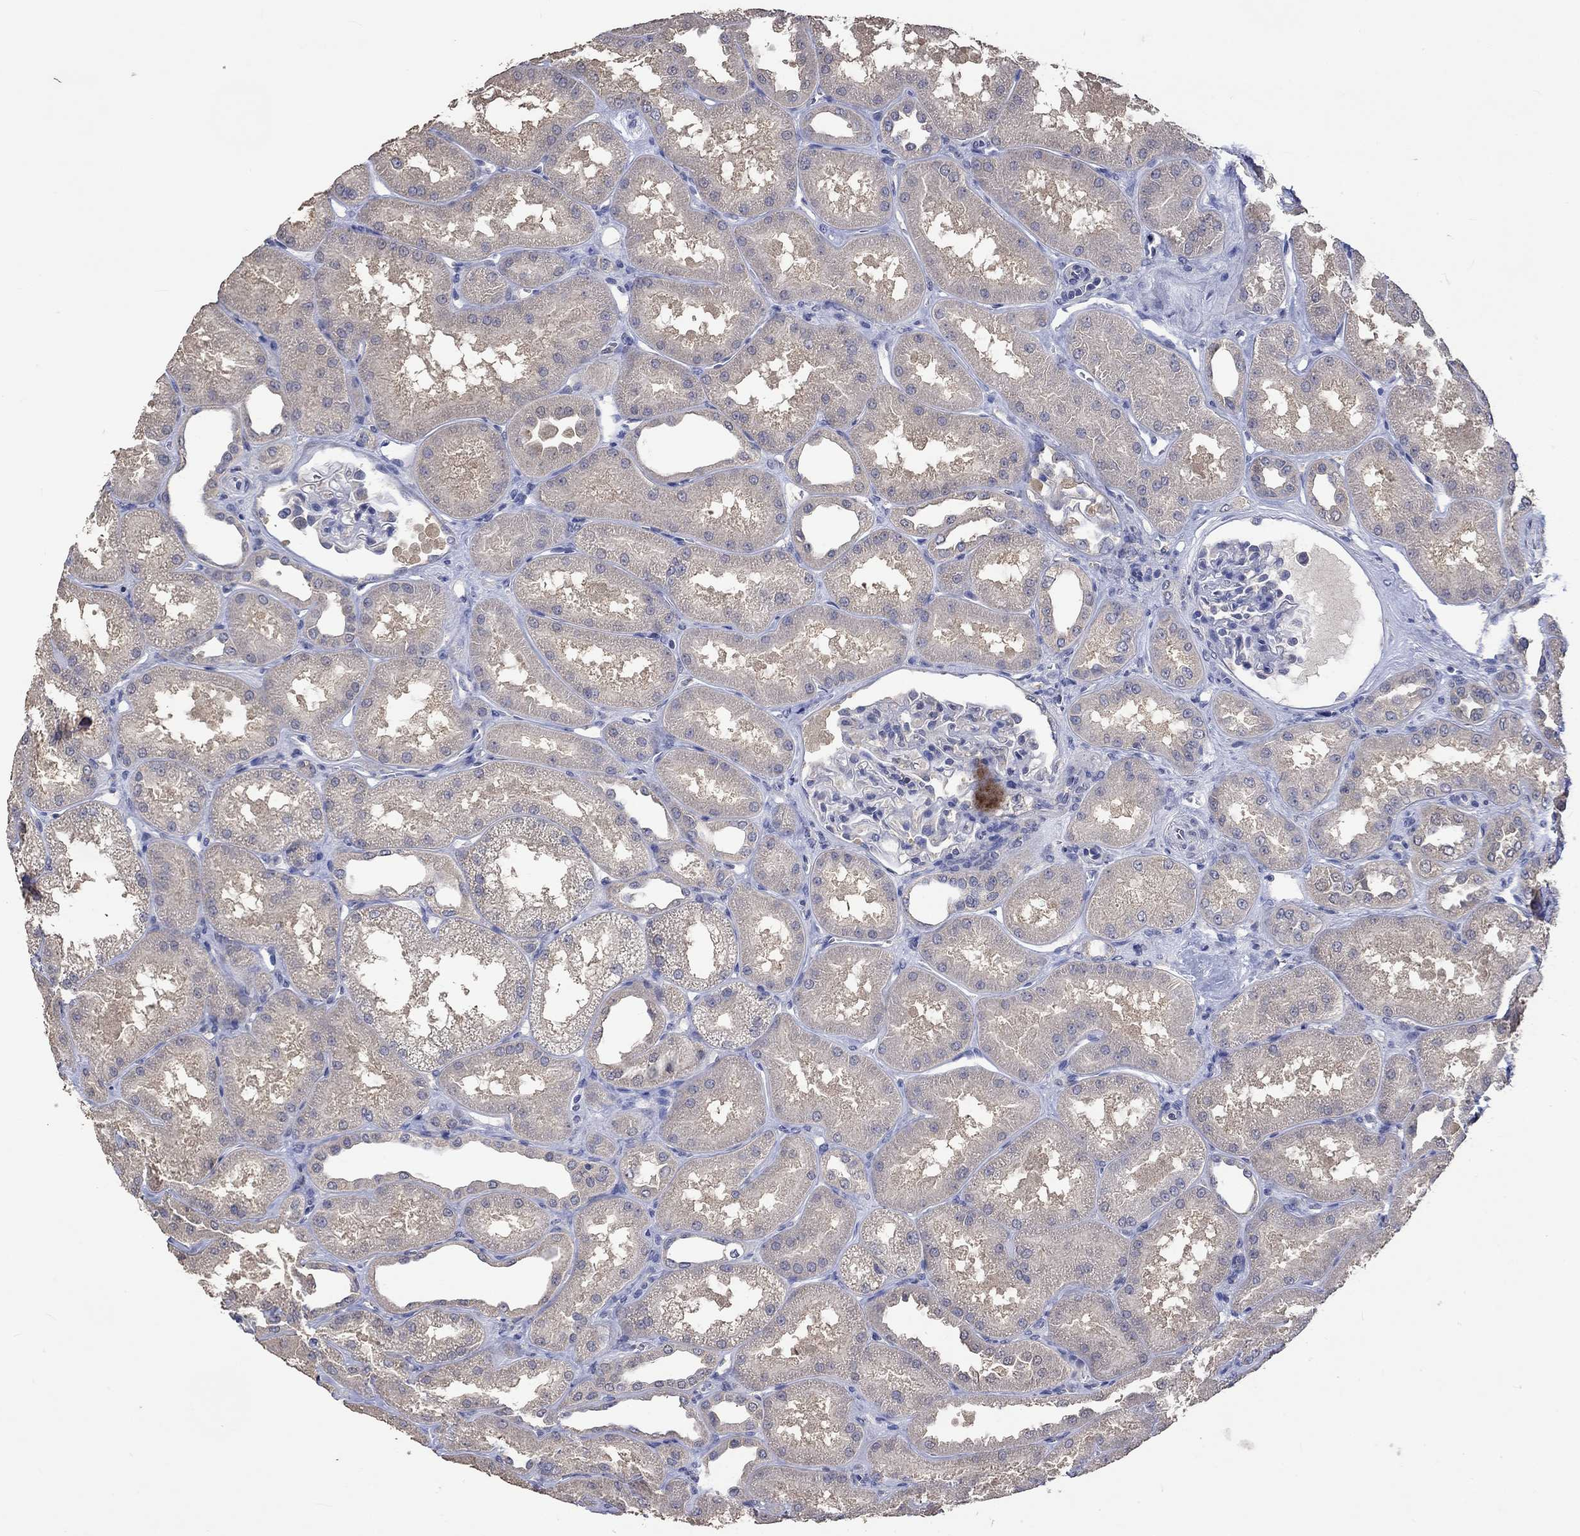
{"staining": {"intensity": "negative", "quantity": "none", "location": "none"}, "tissue": "kidney", "cell_type": "Cells in glomeruli", "image_type": "normal", "snomed": [{"axis": "morphology", "description": "Normal tissue, NOS"}, {"axis": "topography", "description": "Kidney"}], "caption": "Immunohistochemistry of normal kidney exhibits no expression in cells in glomeruli. (DAB (3,3'-diaminobenzidine) immunohistochemistry, high magnification).", "gene": "PTPN20", "patient": {"sex": "male", "age": 61}}